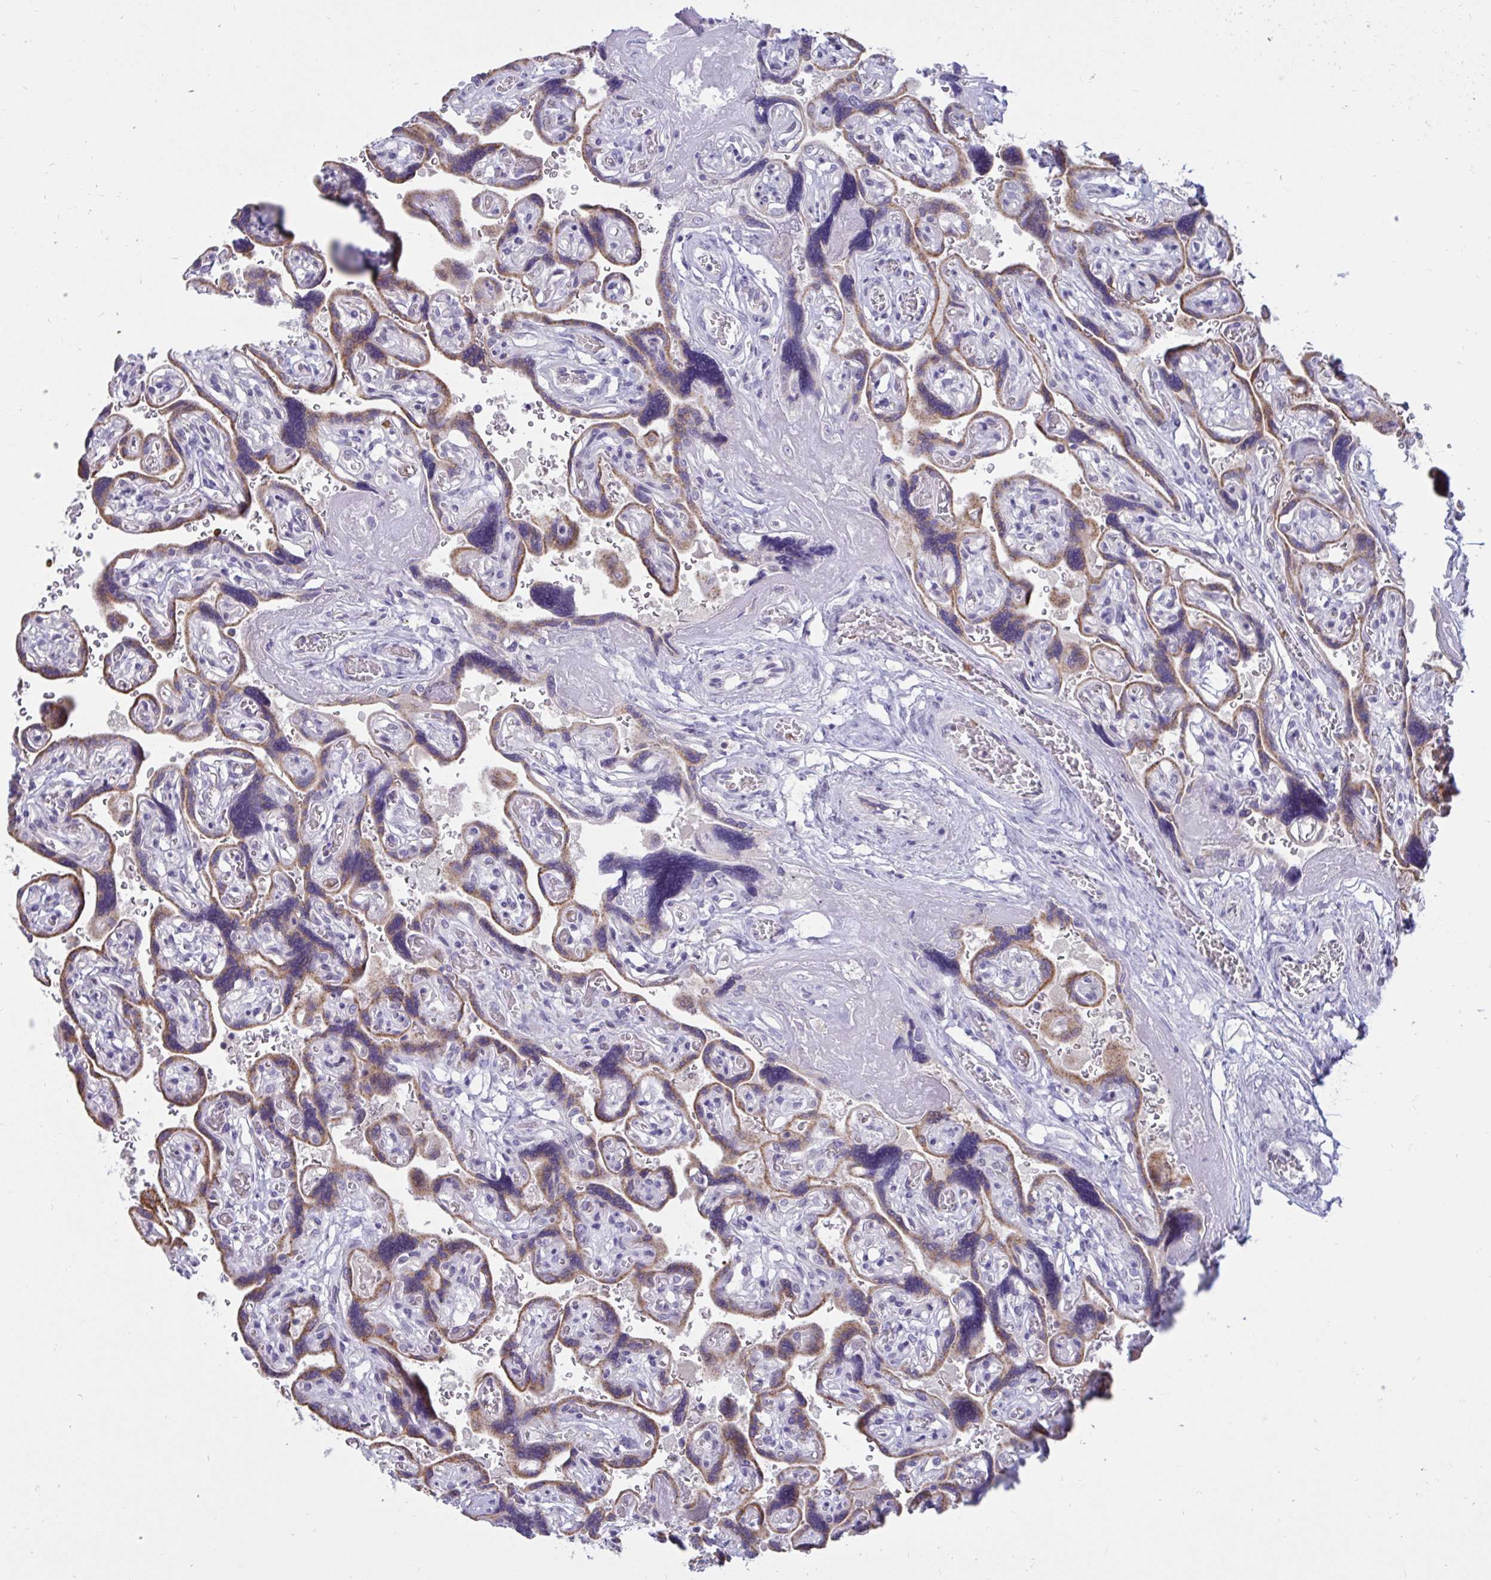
{"staining": {"intensity": "negative", "quantity": "none", "location": "none"}, "tissue": "placenta", "cell_type": "Decidual cells", "image_type": "normal", "snomed": [{"axis": "morphology", "description": "Normal tissue, NOS"}, {"axis": "topography", "description": "Placenta"}], "caption": "DAB immunohistochemical staining of unremarkable human placenta reveals no significant staining in decidual cells. (Immunohistochemistry, brightfield microscopy, high magnification).", "gene": "ARPP19", "patient": {"sex": "female", "age": 32}}